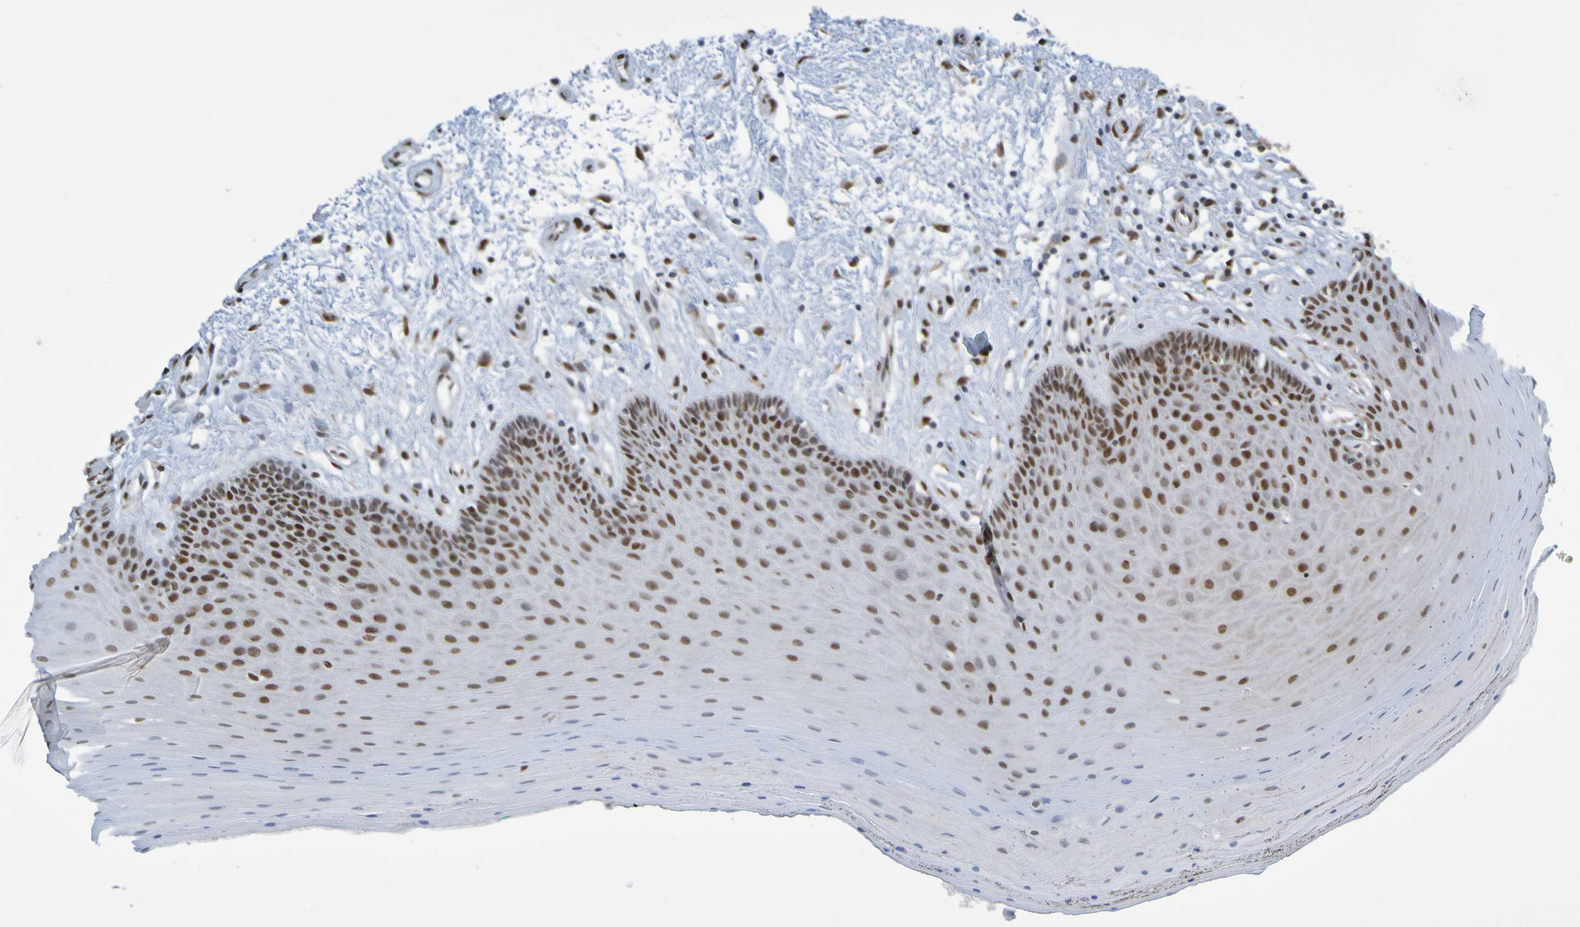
{"staining": {"intensity": "strong", "quantity": ">75%", "location": "nuclear"}, "tissue": "oral mucosa", "cell_type": "Squamous epithelial cells", "image_type": "normal", "snomed": [{"axis": "morphology", "description": "Normal tissue, NOS"}, {"axis": "topography", "description": "Skeletal muscle"}, {"axis": "topography", "description": "Oral tissue"}], "caption": "Strong nuclear expression for a protein is identified in approximately >75% of squamous epithelial cells of unremarkable oral mucosa using immunohistochemistry.", "gene": "HDAC2", "patient": {"sex": "male", "age": 58}}